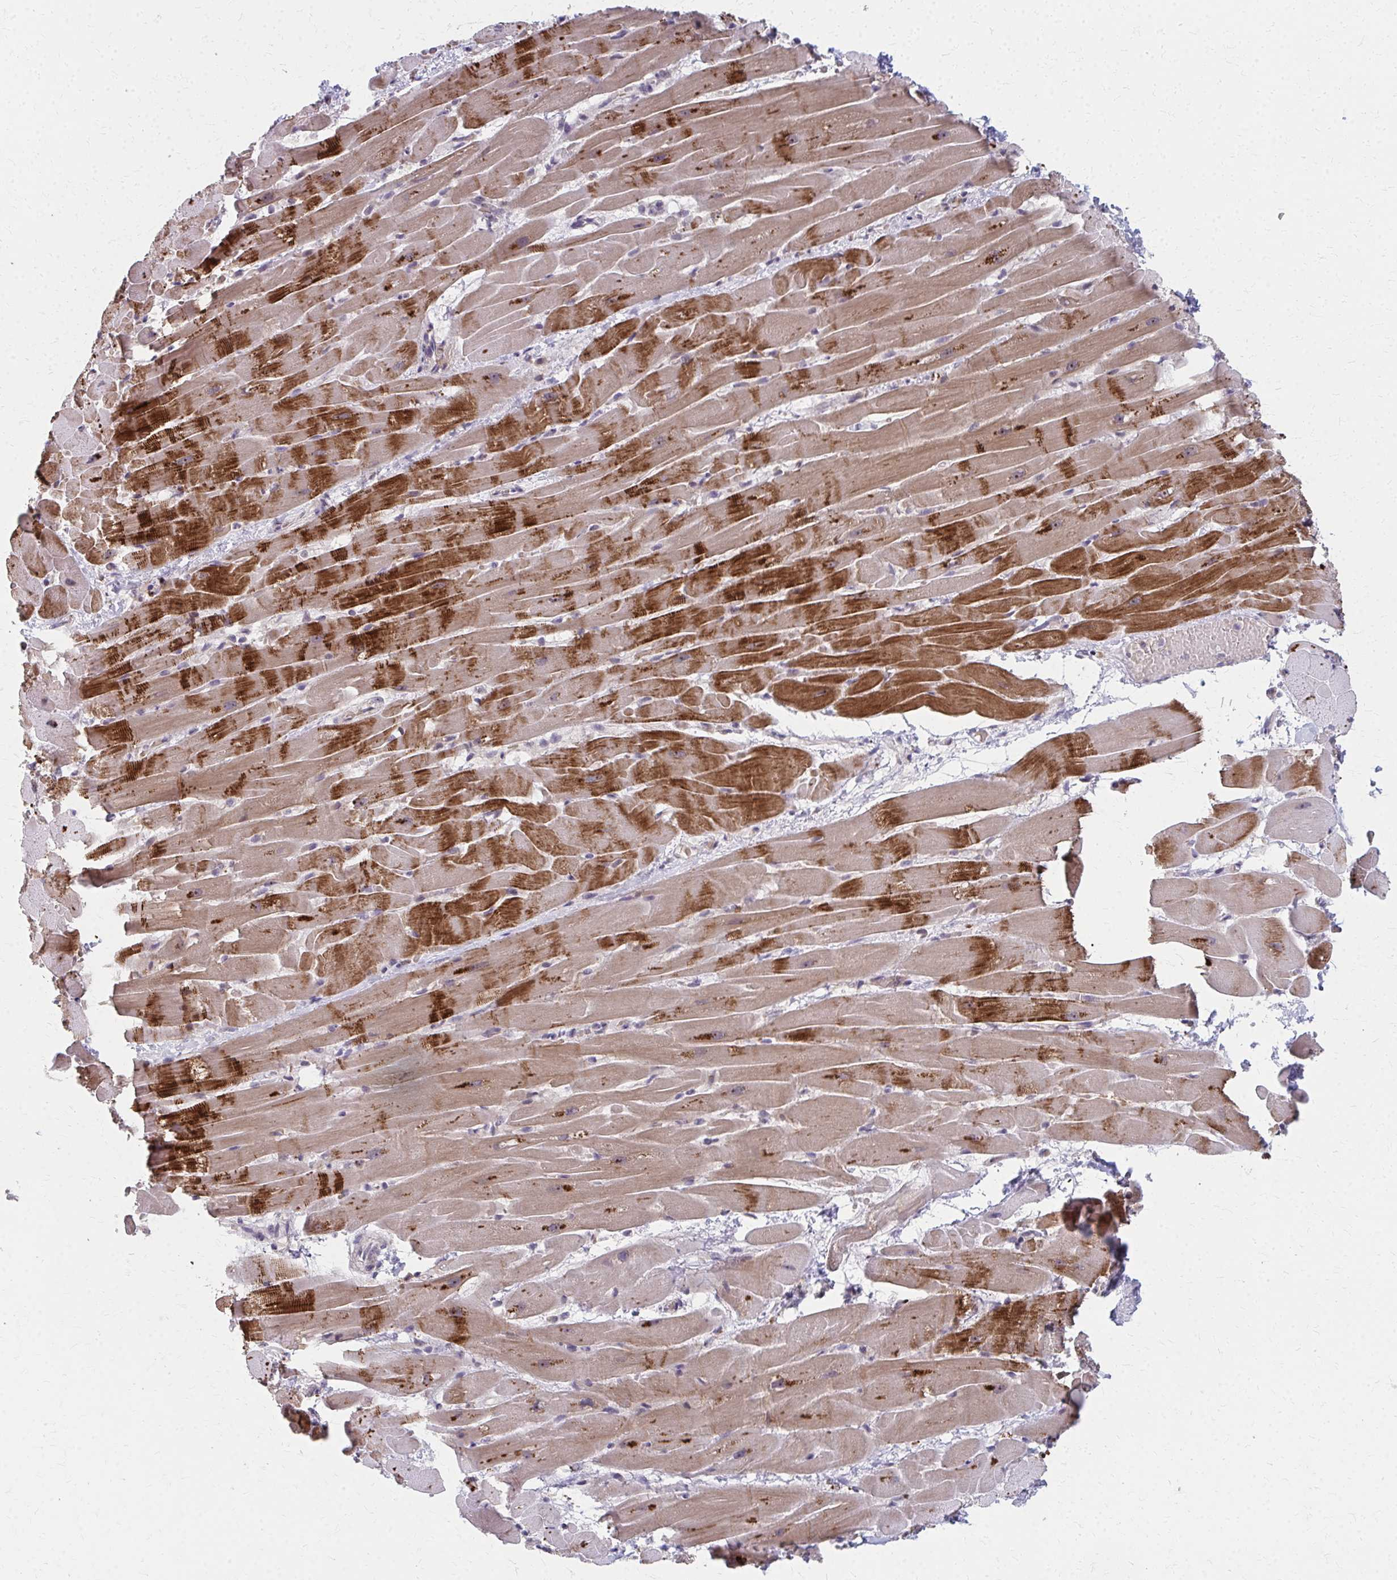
{"staining": {"intensity": "strong", "quantity": "<25%", "location": "cytoplasmic/membranous"}, "tissue": "heart muscle", "cell_type": "Cardiomyocytes", "image_type": "normal", "snomed": [{"axis": "morphology", "description": "Normal tissue, NOS"}, {"axis": "topography", "description": "Heart"}], "caption": "The micrograph reveals a brown stain indicating the presence of a protein in the cytoplasmic/membranous of cardiomyocytes in heart muscle. Nuclei are stained in blue.", "gene": "NUDT16", "patient": {"sex": "male", "age": 37}}